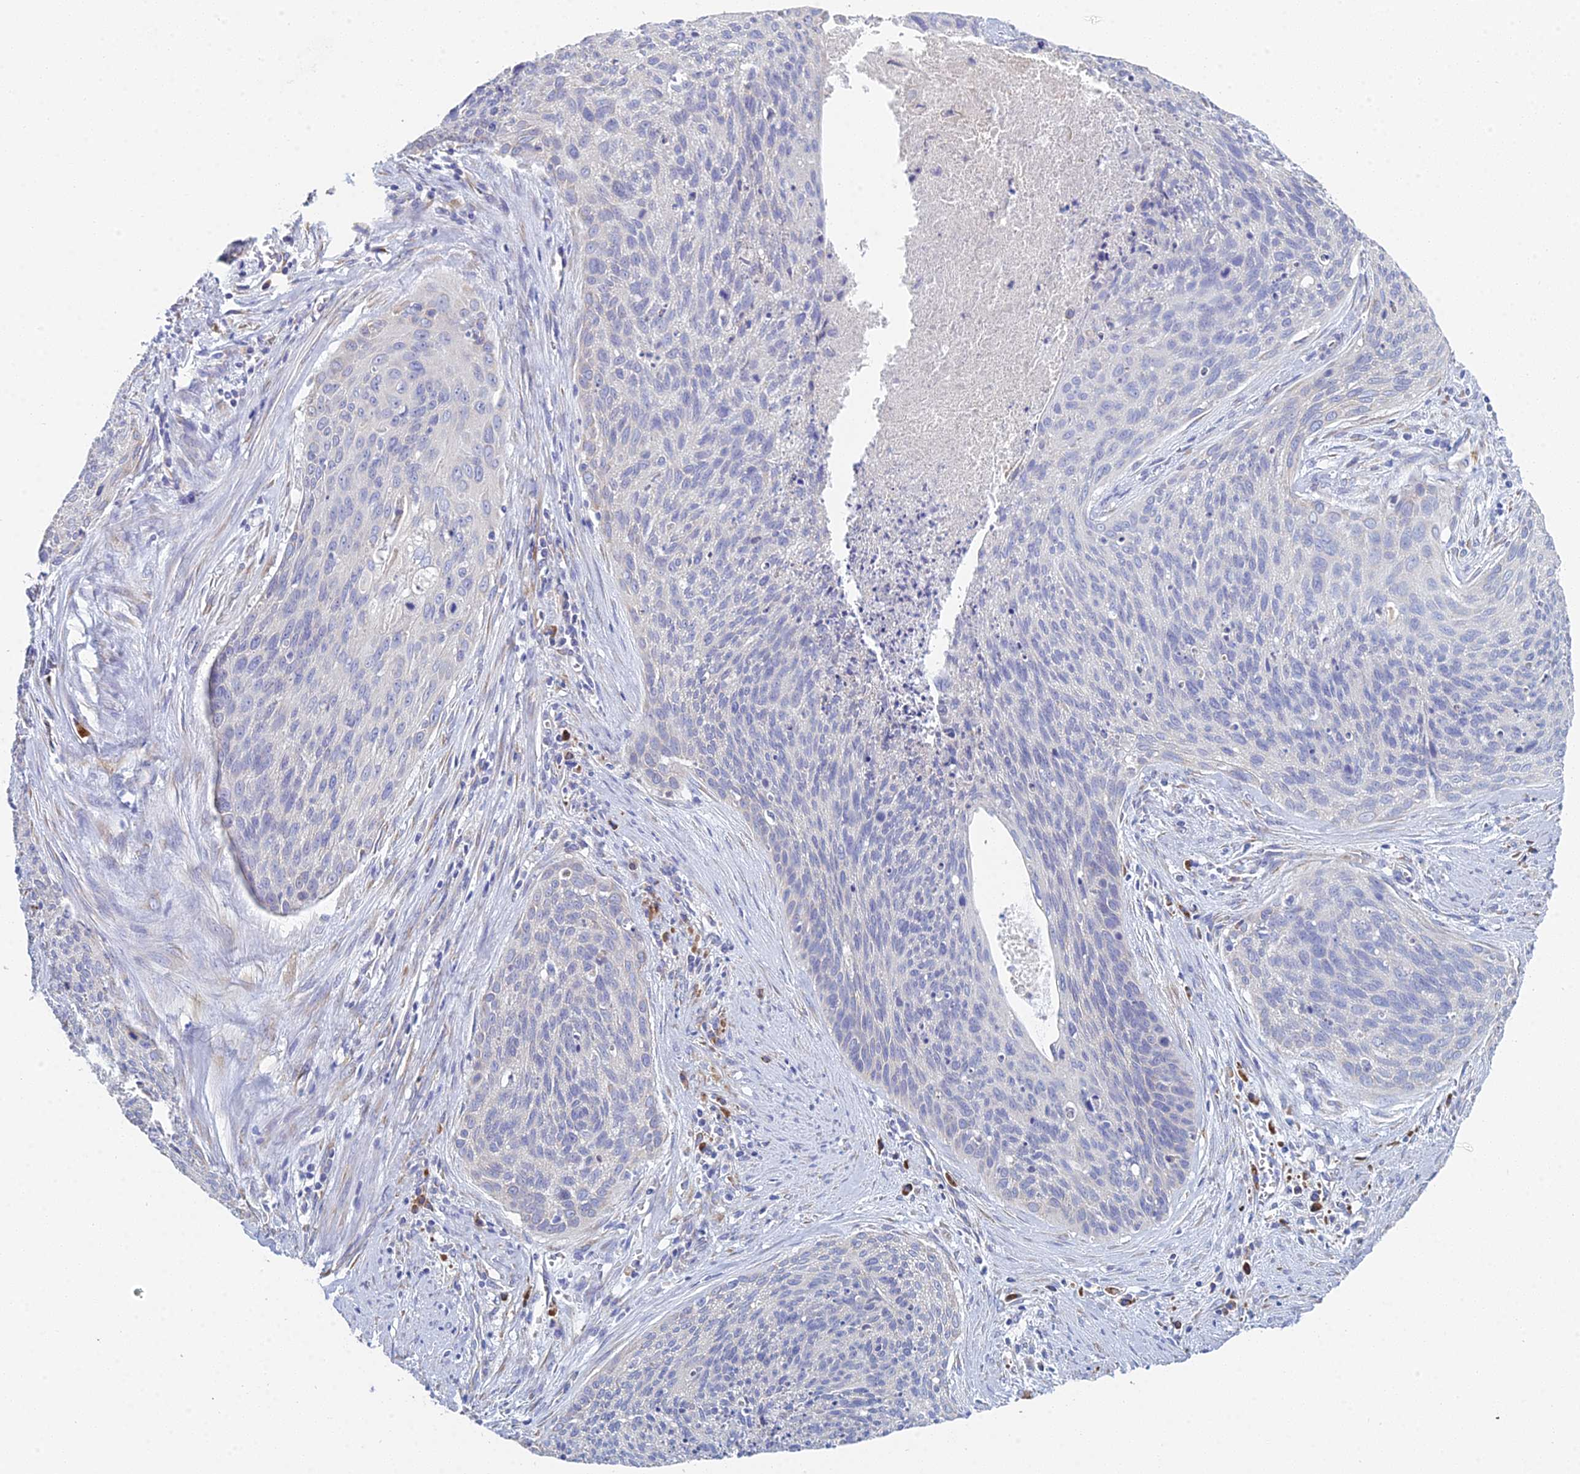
{"staining": {"intensity": "negative", "quantity": "none", "location": "none"}, "tissue": "cervical cancer", "cell_type": "Tumor cells", "image_type": "cancer", "snomed": [{"axis": "morphology", "description": "Squamous cell carcinoma, NOS"}, {"axis": "topography", "description": "Cervix"}], "caption": "Protein analysis of cervical cancer (squamous cell carcinoma) demonstrates no significant staining in tumor cells.", "gene": "CRACR2B", "patient": {"sex": "female", "age": 55}}